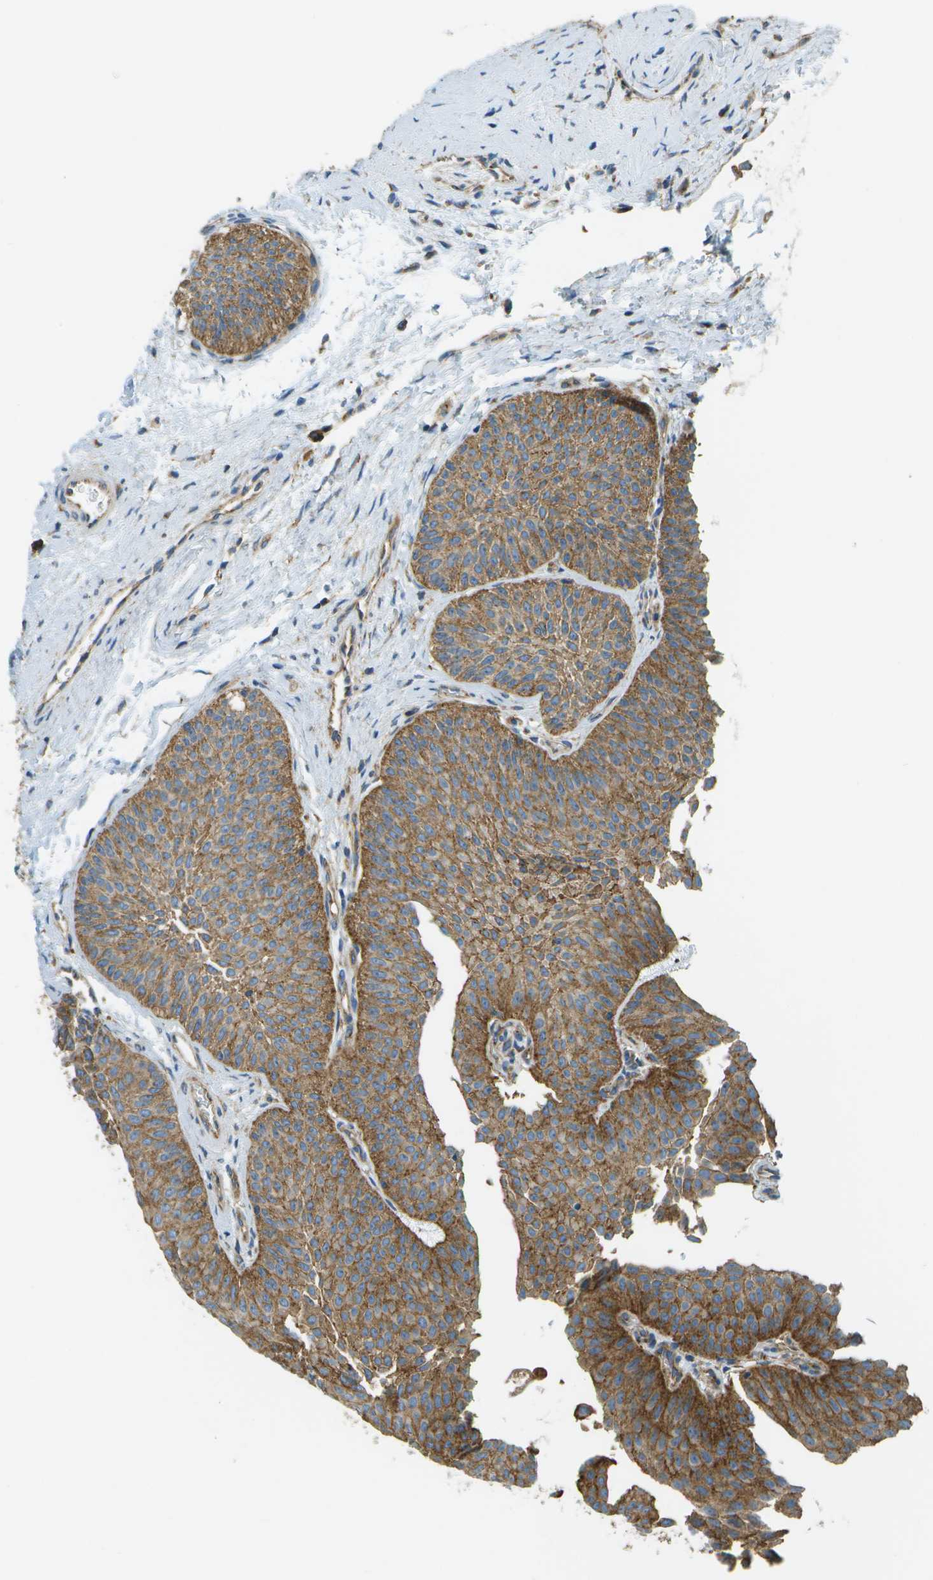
{"staining": {"intensity": "moderate", "quantity": ">75%", "location": "cytoplasmic/membranous"}, "tissue": "urothelial cancer", "cell_type": "Tumor cells", "image_type": "cancer", "snomed": [{"axis": "morphology", "description": "Urothelial carcinoma, Low grade"}, {"axis": "topography", "description": "Urinary bladder"}], "caption": "Immunohistochemistry staining of urothelial carcinoma (low-grade), which demonstrates medium levels of moderate cytoplasmic/membranous positivity in approximately >75% of tumor cells indicating moderate cytoplasmic/membranous protein positivity. The staining was performed using DAB (3,3'-diaminobenzidine) (brown) for protein detection and nuclei were counterstained in hematoxylin (blue).", "gene": "CLTC", "patient": {"sex": "female", "age": 60}}